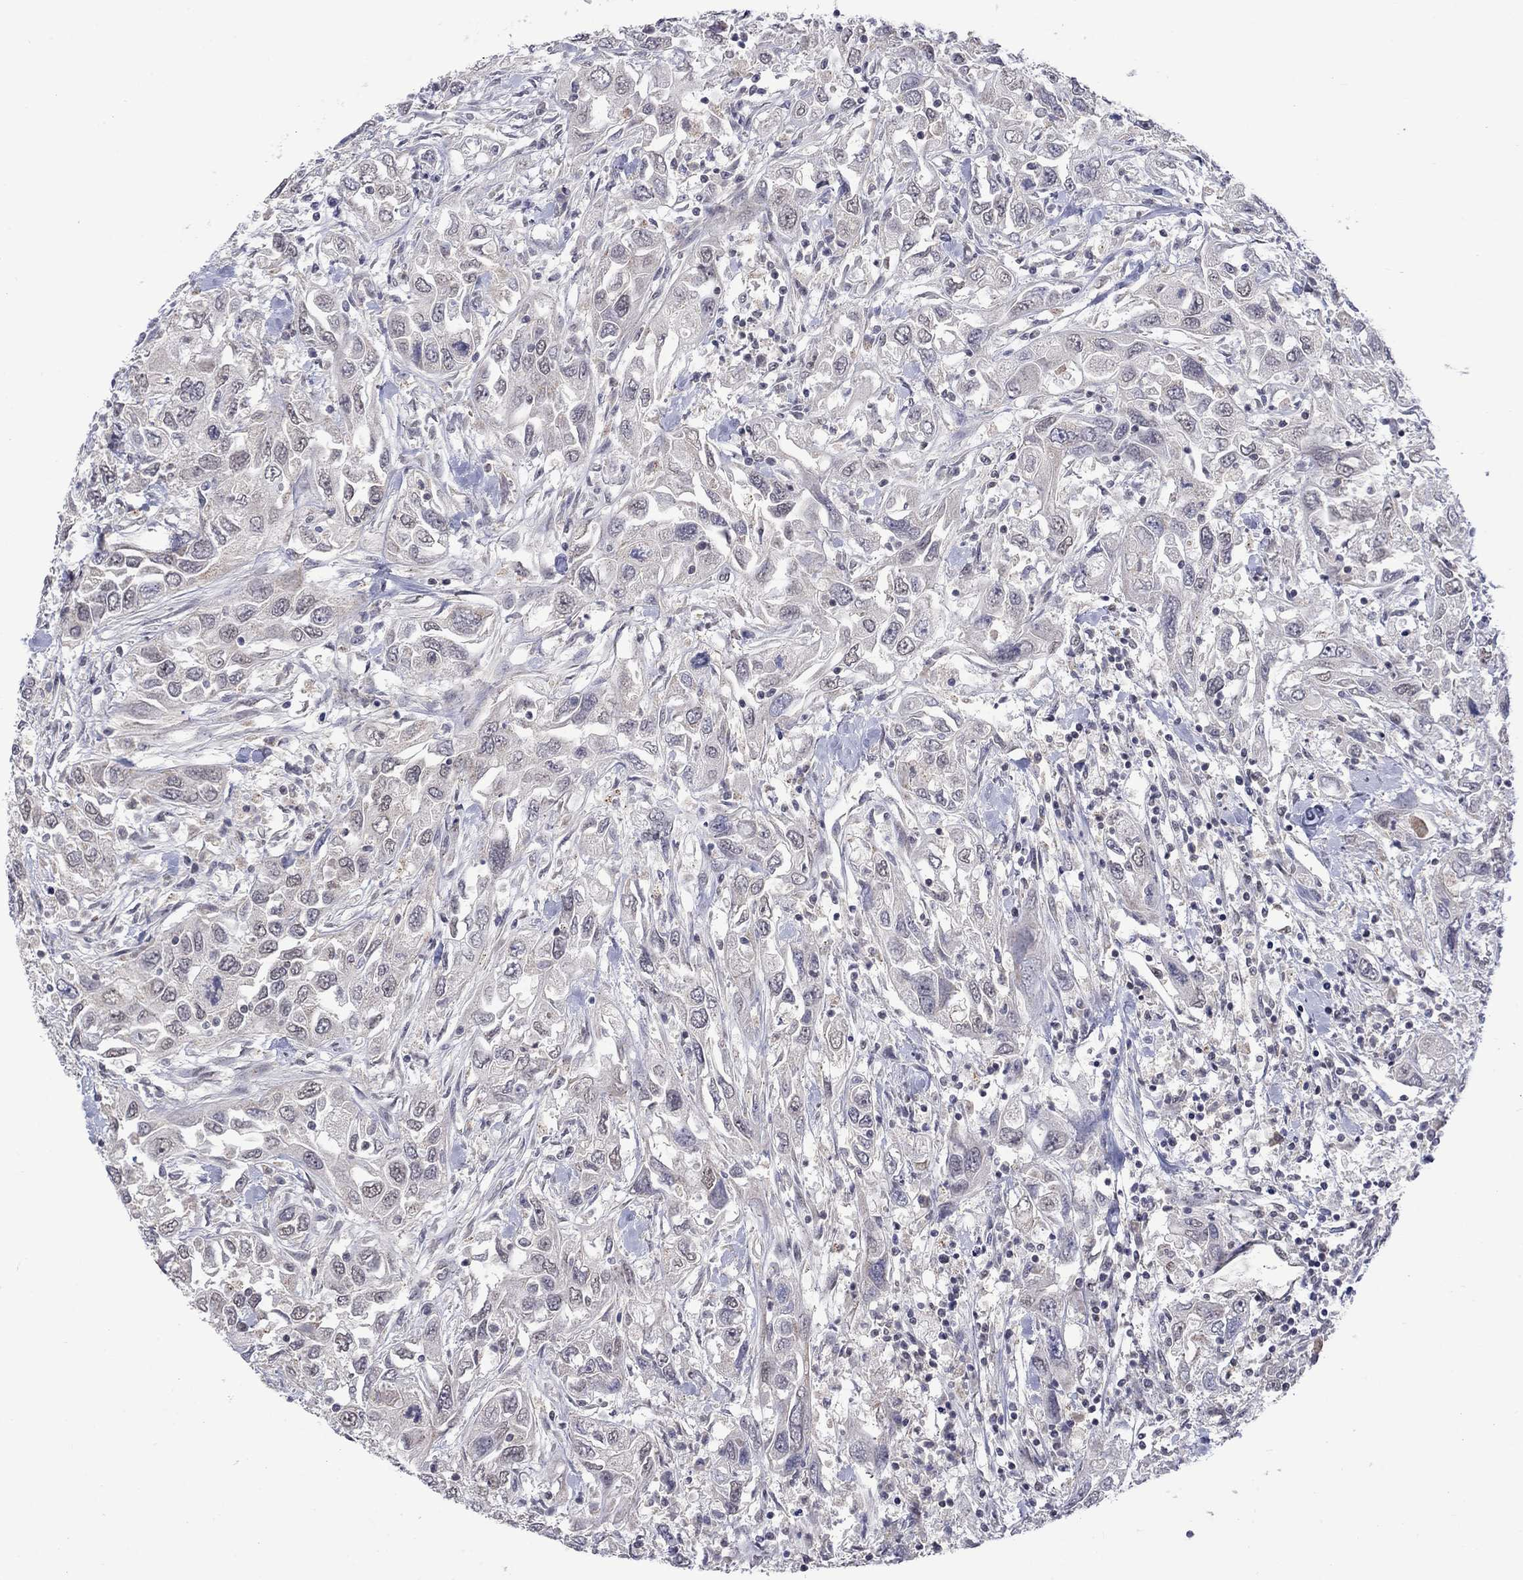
{"staining": {"intensity": "negative", "quantity": "none", "location": "none"}, "tissue": "urothelial cancer", "cell_type": "Tumor cells", "image_type": "cancer", "snomed": [{"axis": "morphology", "description": "Urothelial carcinoma, High grade"}, {"axis": "topography", "description": "Urinary bladder"}], "caption": "An immunohistochemistry (IHC) micrograph of urothelial cancer is shown. There is no staining in tumor cells of urothelial cancer.", "gene": "KCNJ16", "patient": {"sex": "male", "age": 76}}